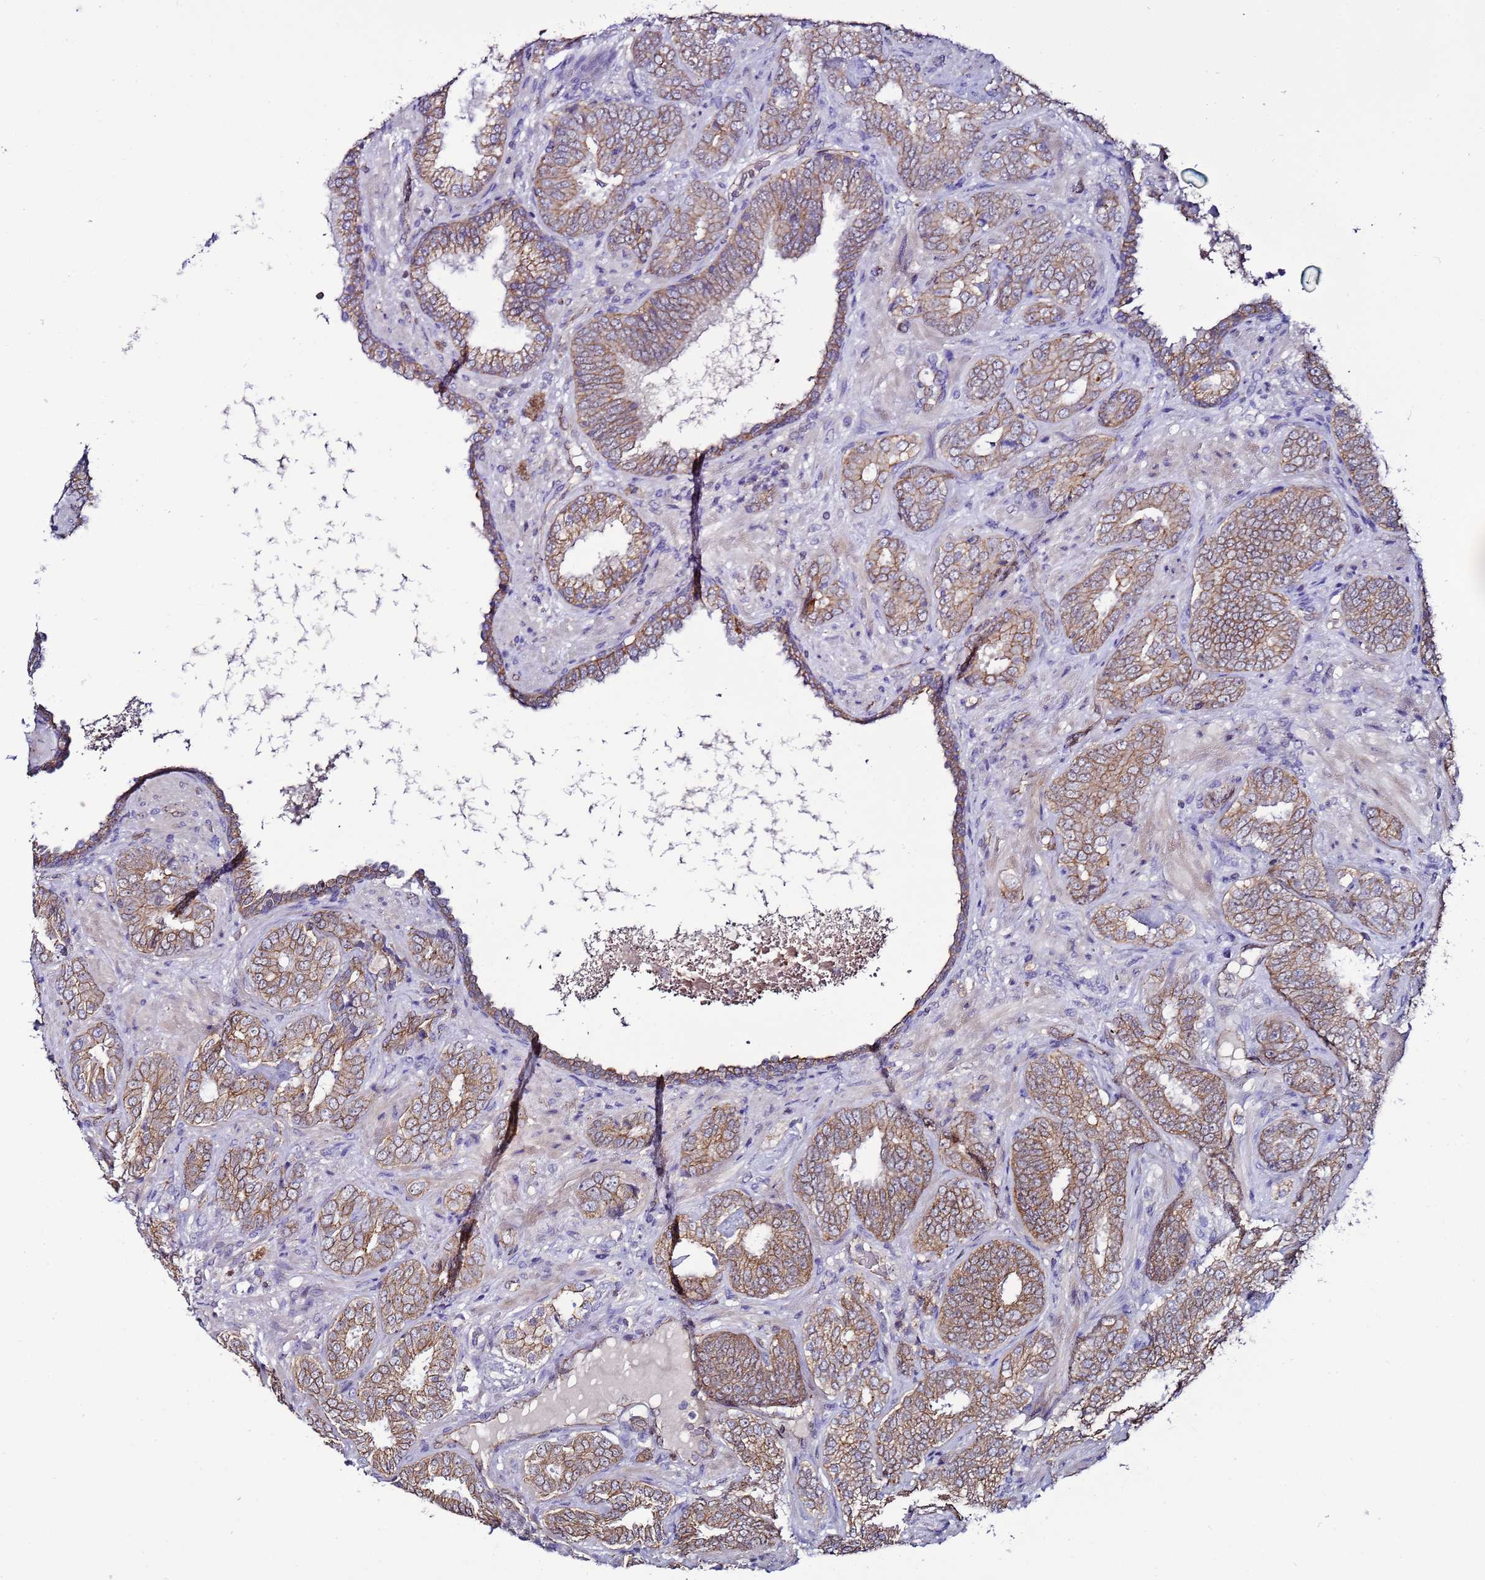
{"staining": {"intensity": "weak", "quantity": ">75%", "location": "cytoplasmic/membranous"}, "tissue": "prostate cancer", "cell_type": "Tumor cells", "image_type": "cancer", "snomed": [{"axis": "morphology", "description": "Adenocarcinoma, High grade"}, {"axis": "topography", "description": "Prostate"}], "caption": "Immunohistochemical staining of human prostate cancer (adenocarcinoma (high-grade)) displays weak cytoplasmic/membranous protein positivity in about >75% of tumor cells.", "gene": "TENM3", "patient": {"sex": "male", "age": 71}}